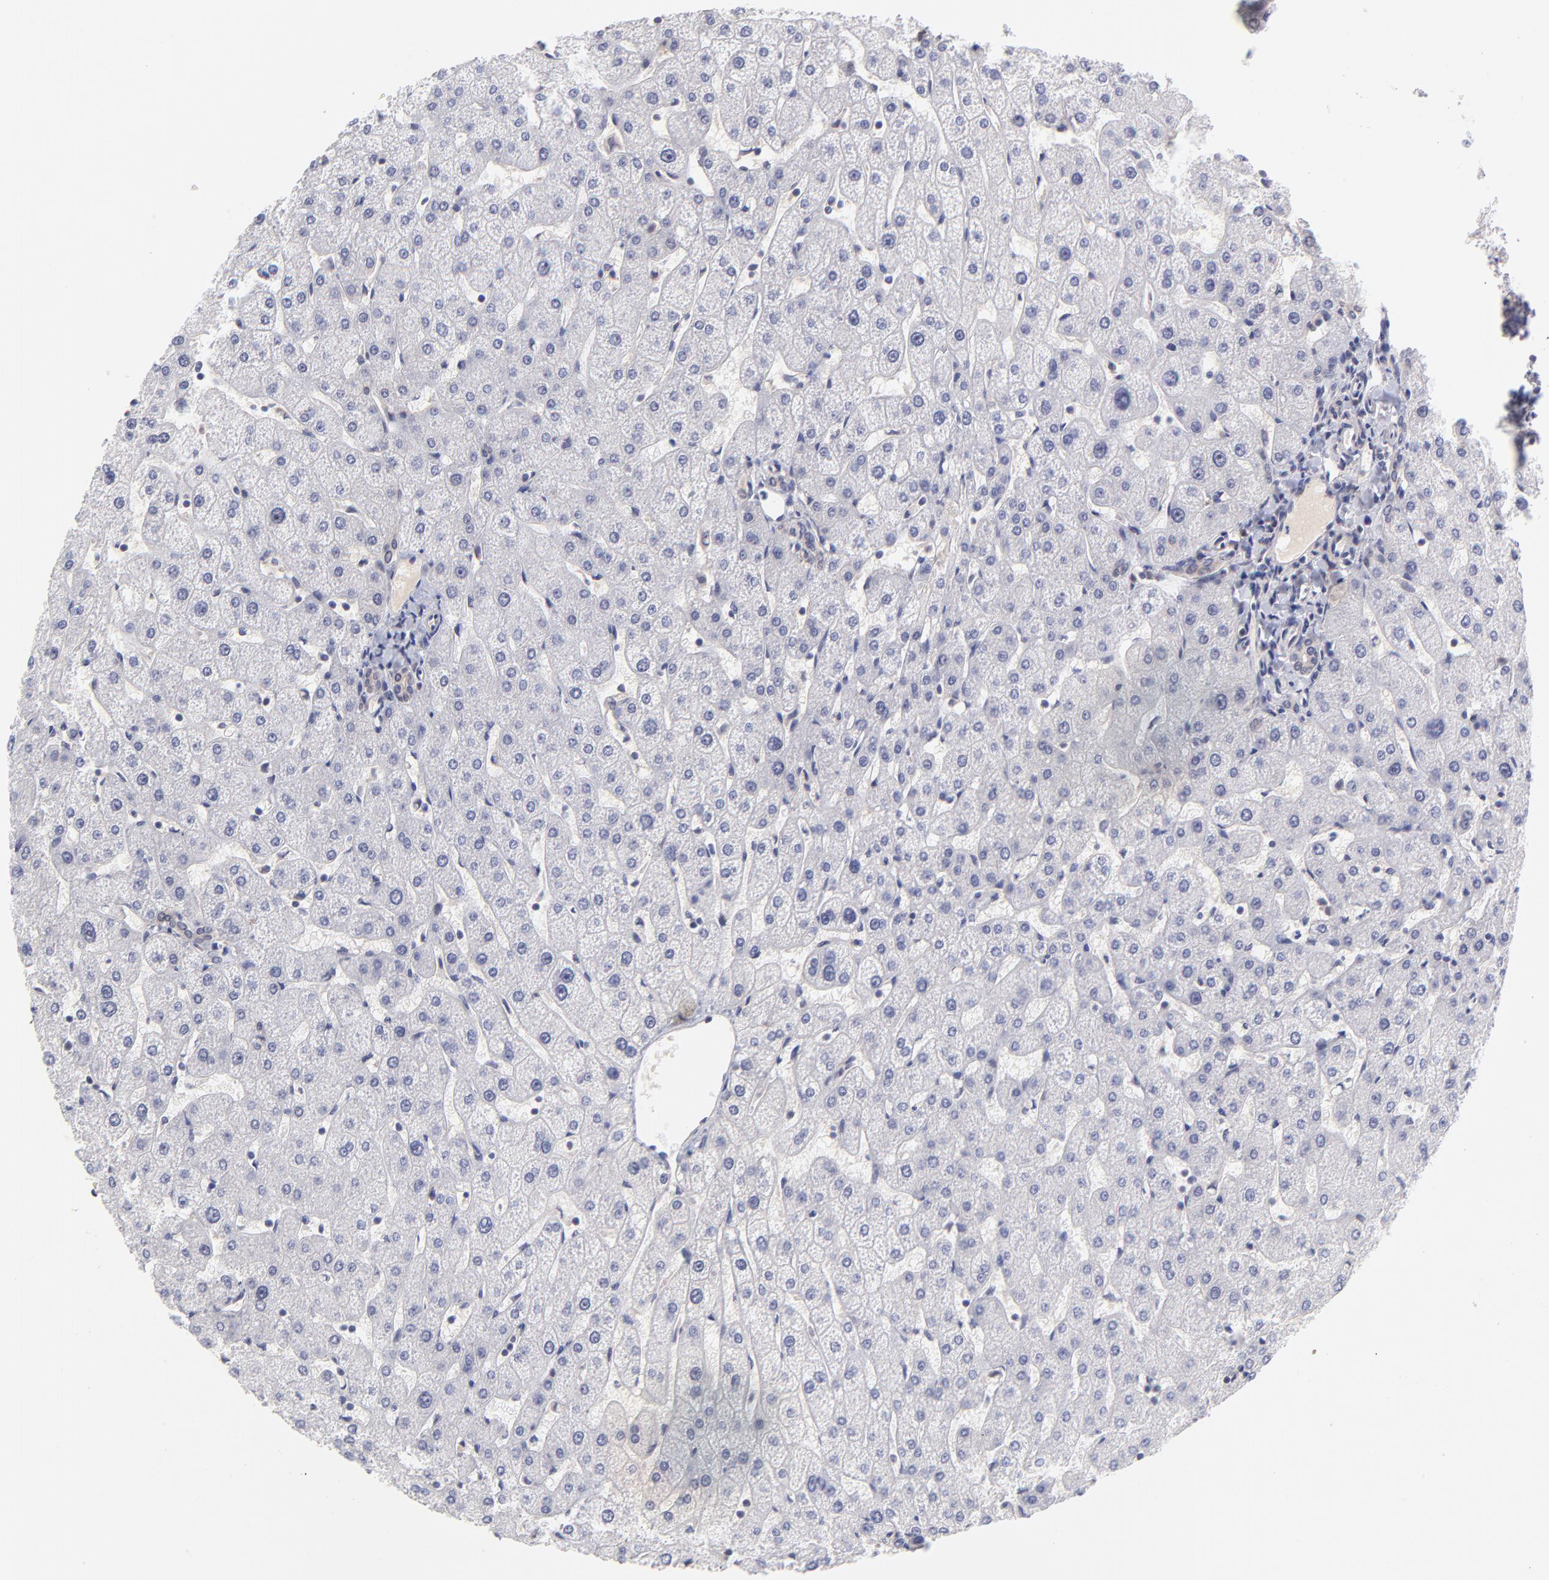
{"staining": {"intensity": "weak", "quantity": ">75%", "location": "cytoplasmic/membranous"}, "tissue": "liver", "cell_type": "Cholangiocytes", "image_type": "normal", "snomed": [{"axis": "morphology", "description": "Normal tissue, NOS"}, {"axis": "topography", "description": "Liver"}], "caption": "Approximately >75% of cholangiocytes in benign human liver display weak cytoplasmic/membranous protein positivity as visualized by brown immunohistochemical staining.", "gene": "UBE2E2", "patient": {"sex": "male", "age": 67}}